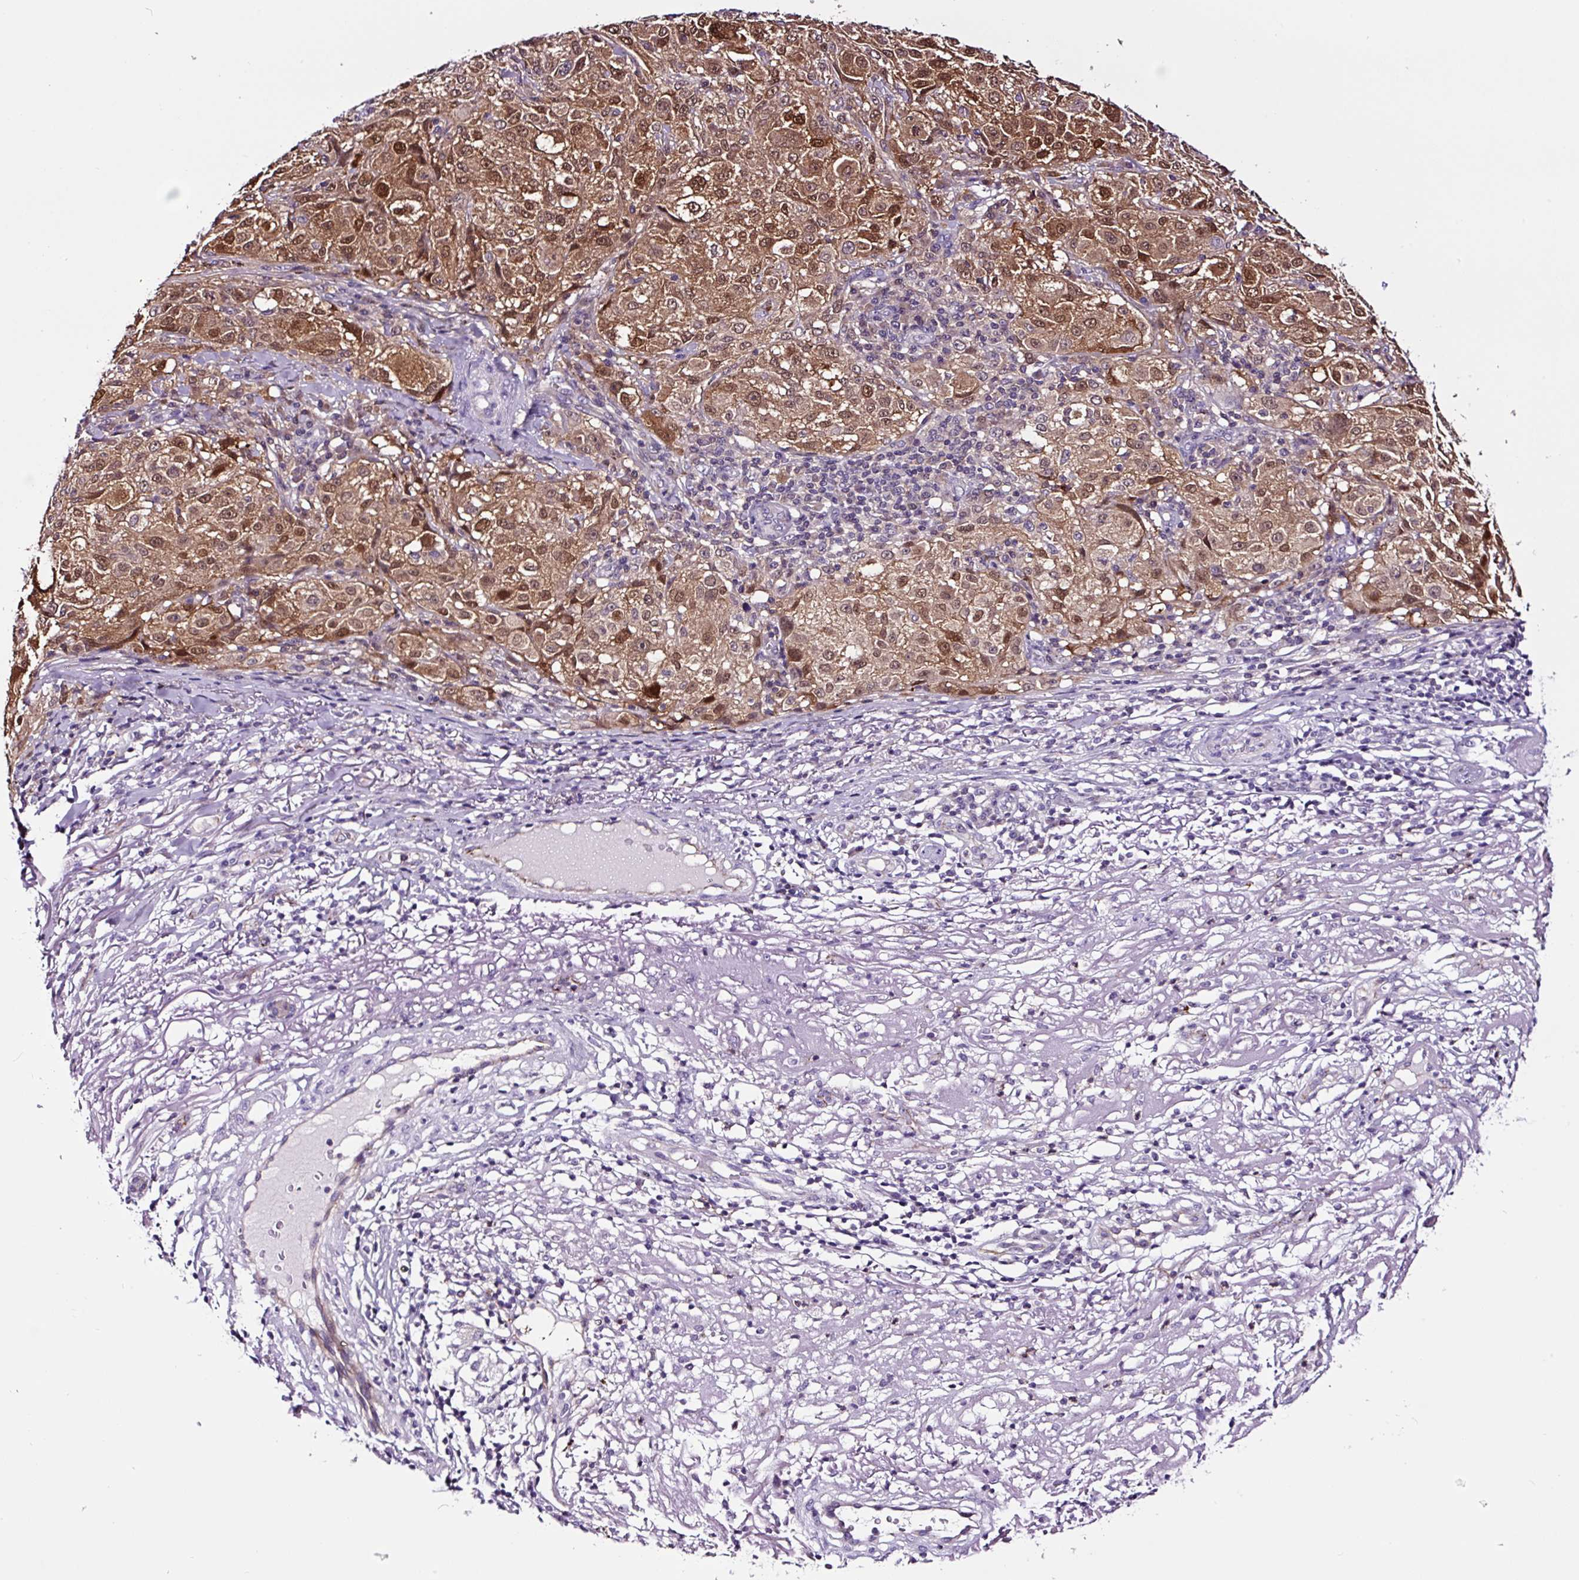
{"staining": {"intensity": "strong", "quantity": ">75%", "location": "cytoplasmic/membranous,nuclear"}, "tissue": "melanoma", "cell_type": "Tumor cells", "image_type": "cancer", "snomed": [{"axis": "morphology", "description": "Necrosis, NOS"}, {"axis": "morphology", "description": "Malignant melanoma, NOS"}, {"axis": "topography", "description": "Skin"}], "caption": "DAB (3,3'-diaminobenzidine) immunohistochemical staining of human melanoma reveals strong cytoplasmic/membranous and nuclear protein positivity in approximately >75% of tumor cells. Ihc stains the protein of interest in brown and the nuclei are stained blue.", "gene": "TAFA3", "patient": {"sex": "female", "age": 87}}